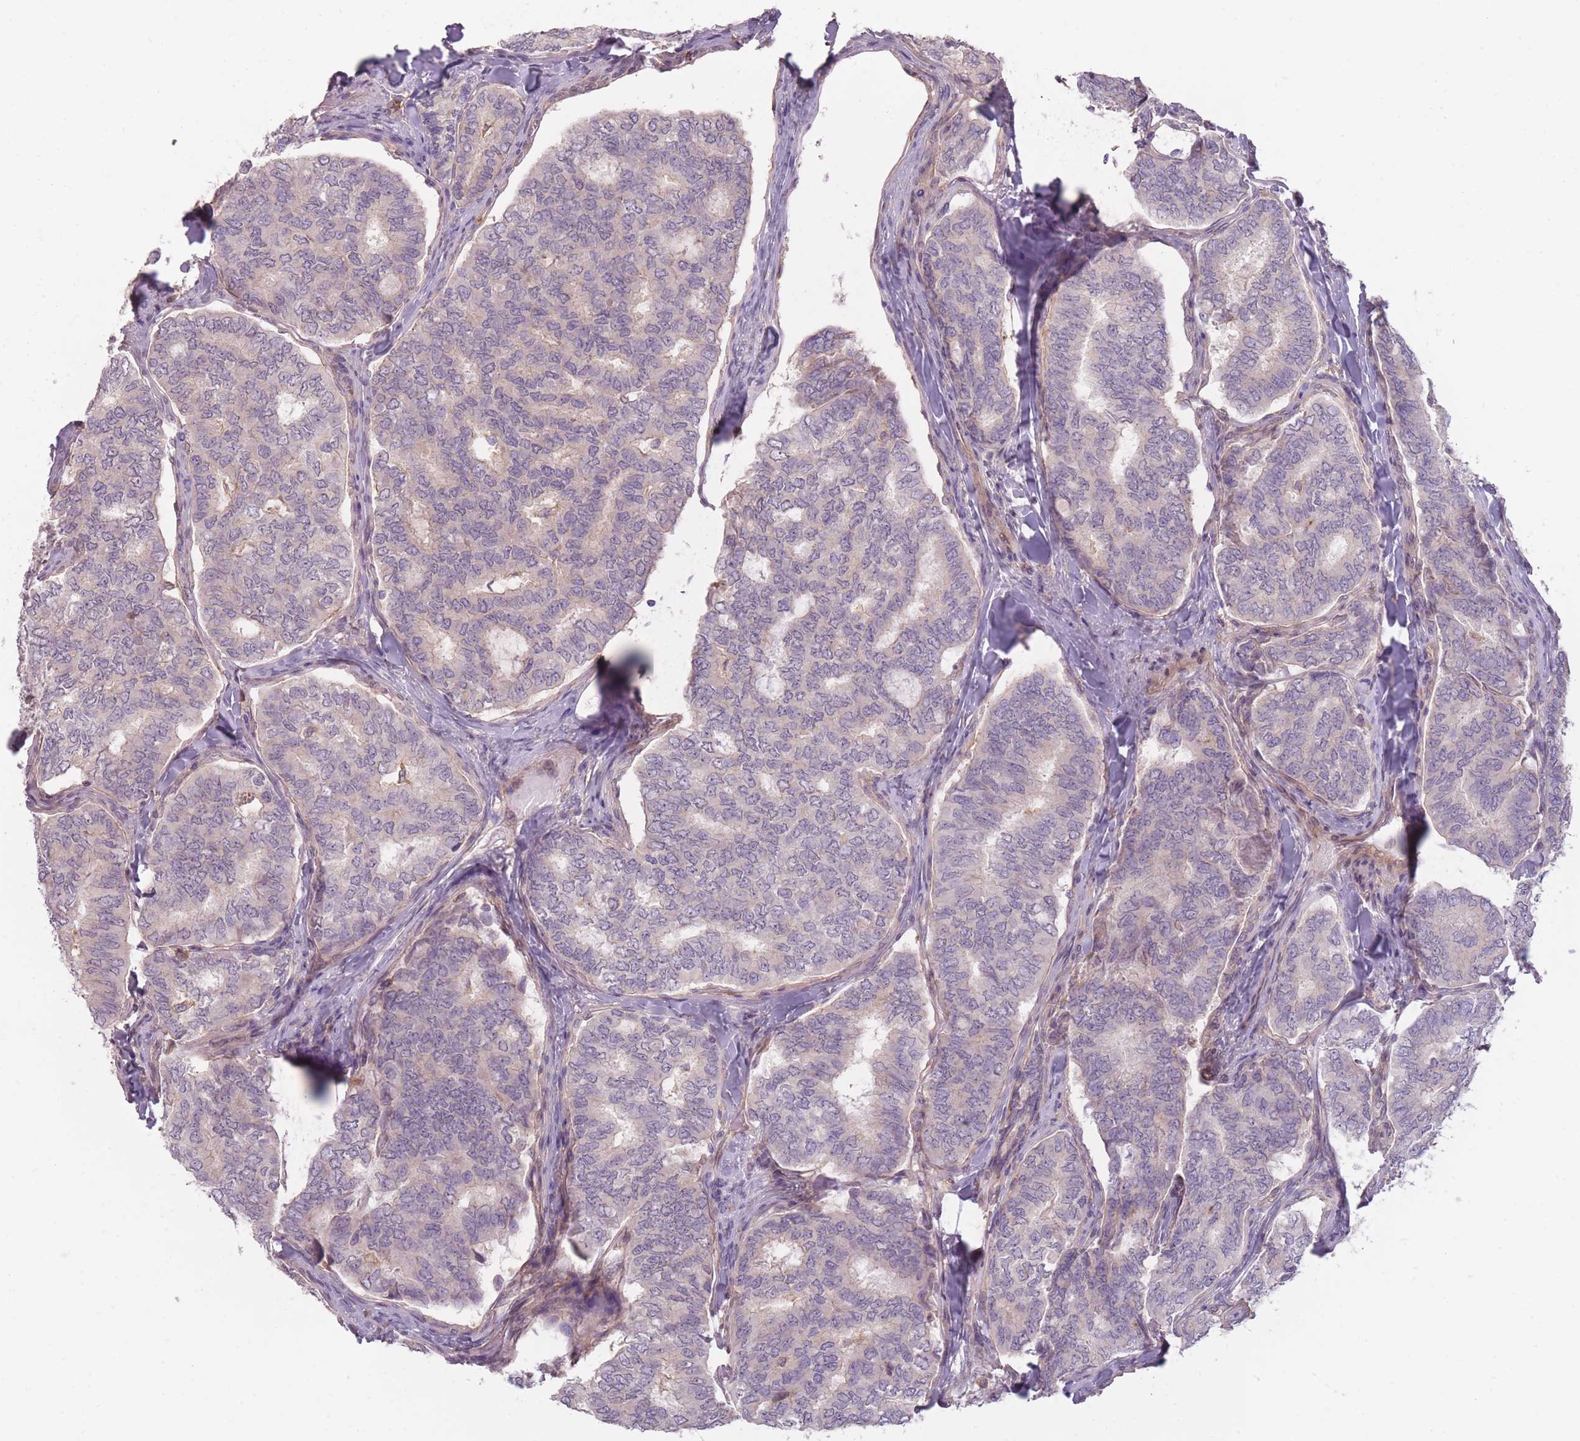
{"staining": {"intensity": "negative", "quantity": "none", "location": "none"}, "tissue": "thyroid cancer", "cell_type": "Tumor cells", "image_type": "cancer", "snomed": [{"axis": "morphology", "description": "Papillary adenocarcinoma, NOS"}, {"axis": "topography", "description": "Thyroid gland"}], "caption": "Thyroid cancer stained for a protein using immunohistochemistry exhibits no expression tumor cells.", "gene": "TET3", "patient": {"sex": "female", "age": 35}}